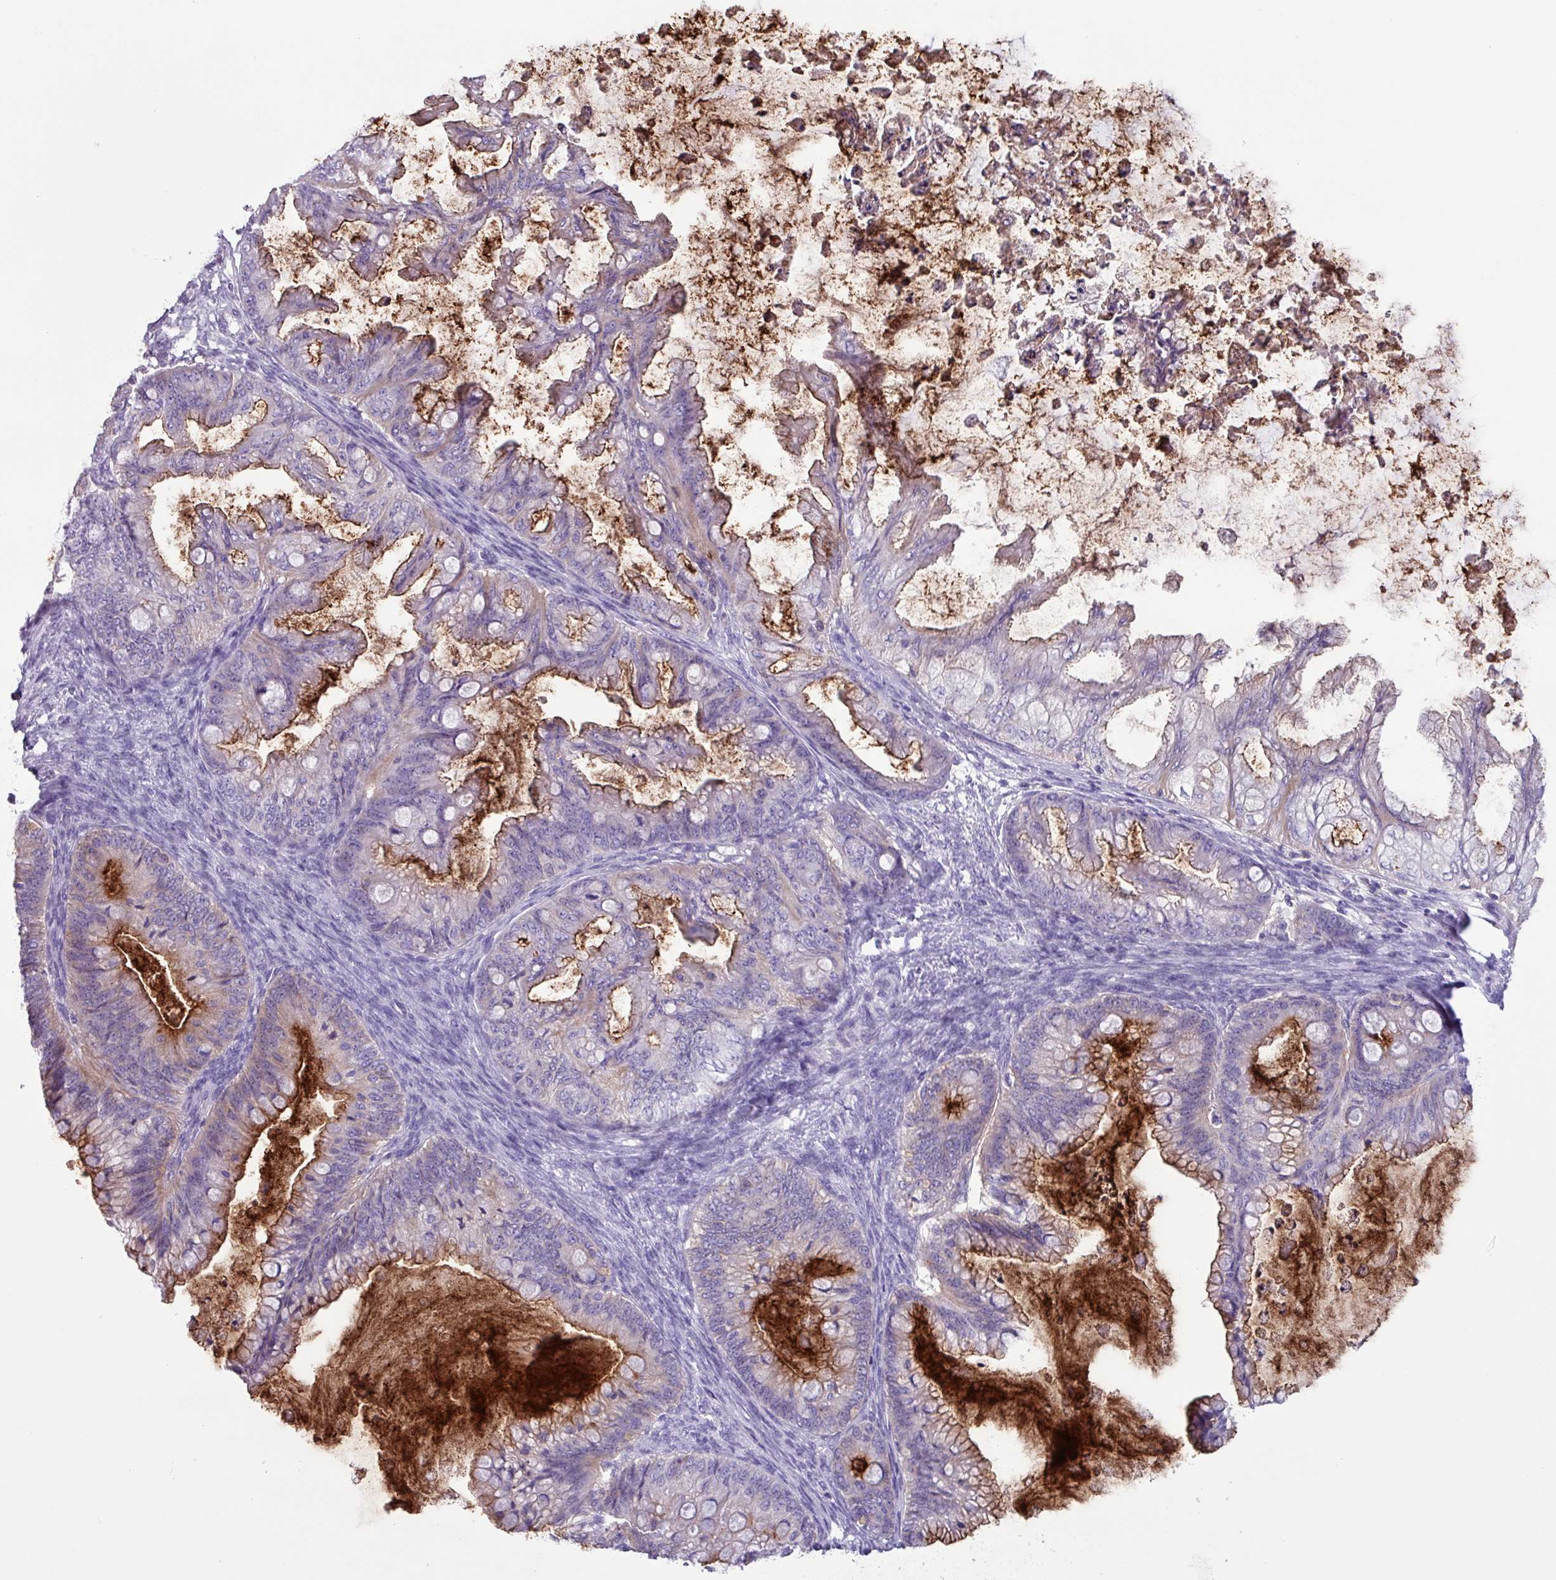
{"staining": {"intensity": "moderate", "quantity": "<25%", "location": "cytoplasmic/membranous"}, "tissue": "ovarian cancer", "cell_type": "Tumor cells", "image_type": "cancer", "snomed": [{"axis": "morphology", "description": "Cystadenocarcinoma, mucinous, NOS"}, {"axis": "topography", "description": "Ovary"}], "caption": "Immunohistochemical staining of human ovarian cancer reveals low levels of moderate cytoplasmic/membranous protein positivity in about <25% of tumor cells. (Stains: DAB in brown, nuclei in blue, Microscopy: brightfield microscopy at high magnification).", "gene": "CYSTM1", "patient": {"sex": "female", "age": 35}}